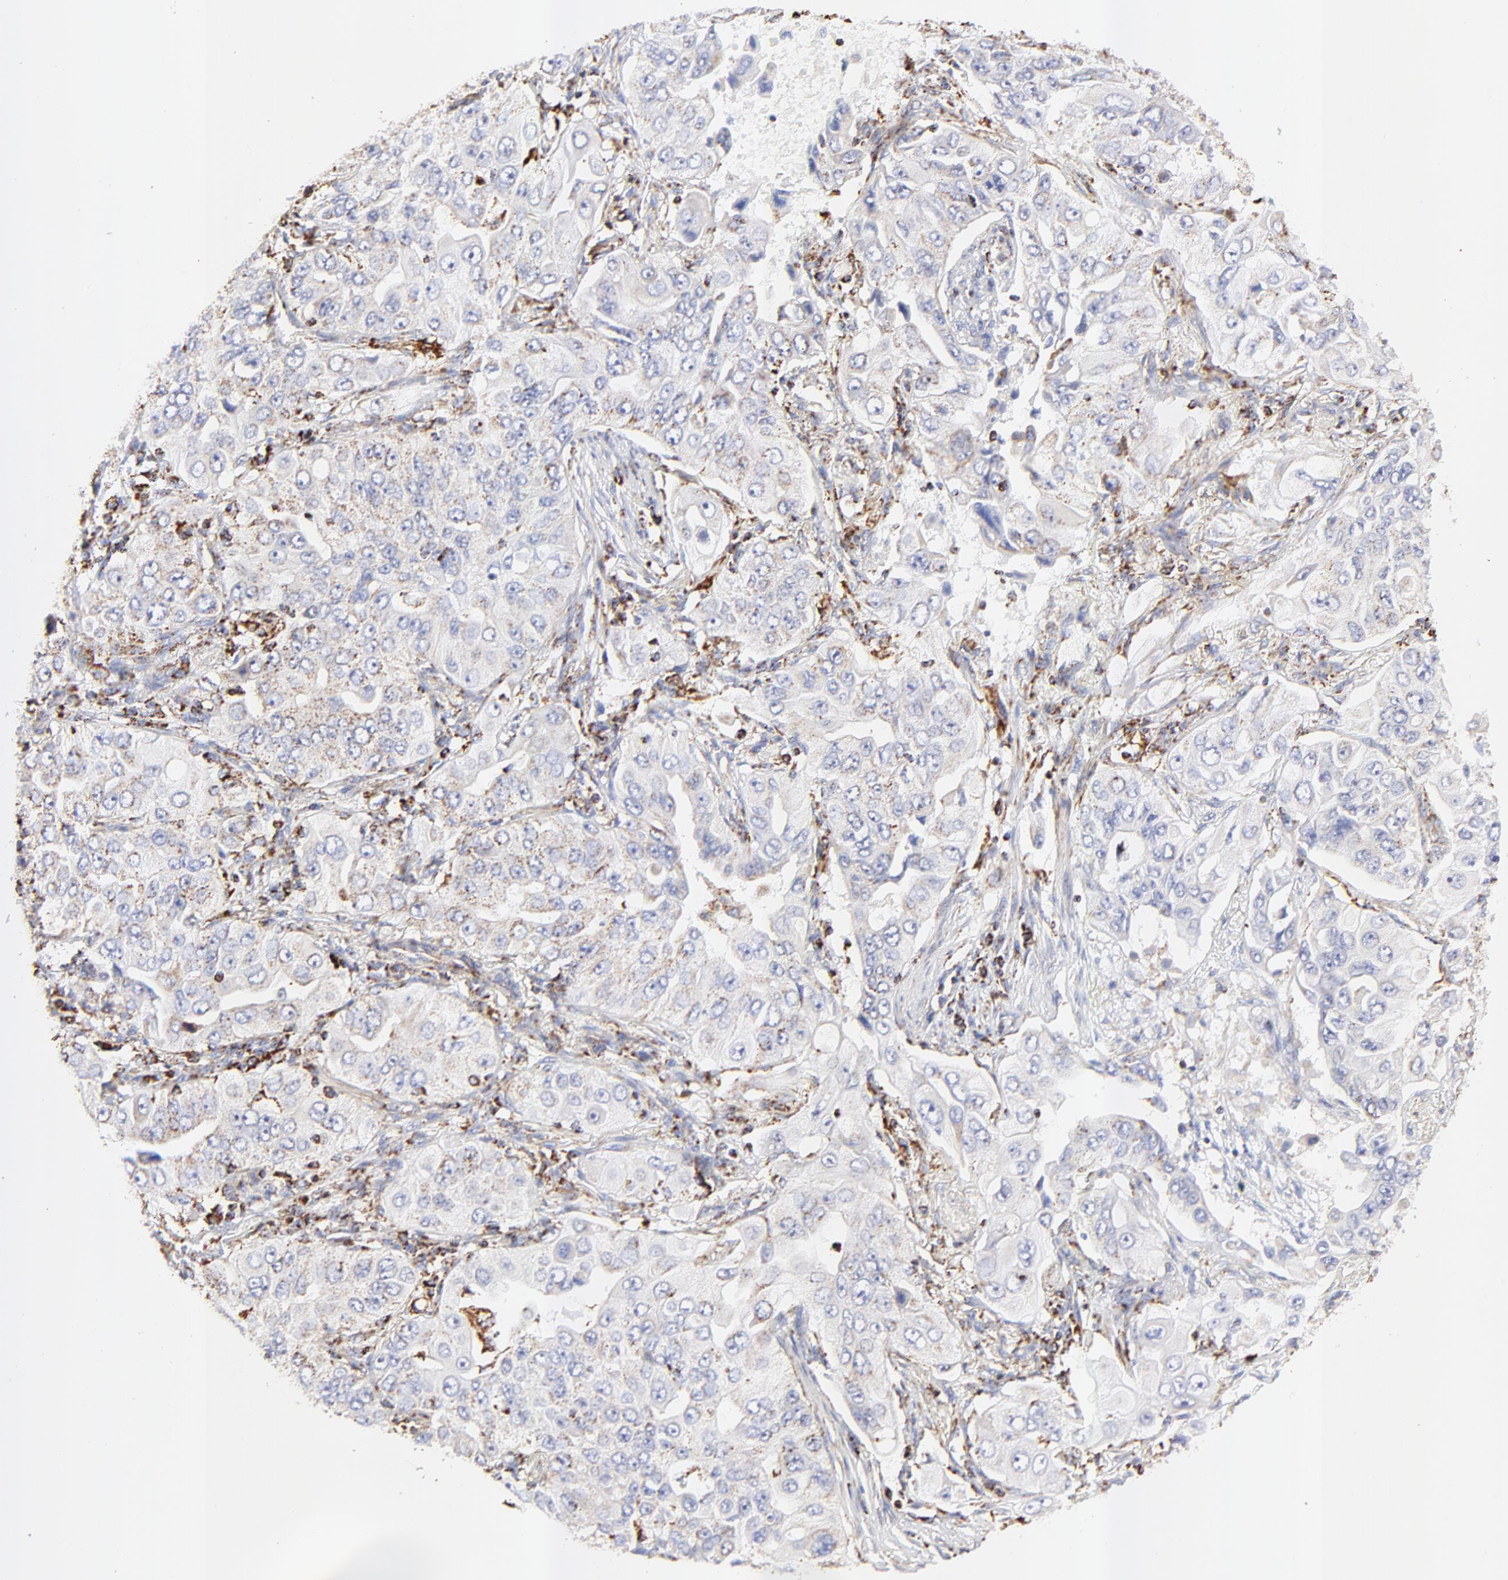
{"staining": {"intensity": "weak", "quantity": "25%-75%", "location": "cytoplasmic/membranous"}, "tissue": "lung cancer", "cell_type": "Tumor cells", "image_type": "cancer", "snomed": [{"axis": "morphology", "description": "Adenocarcinoma, NOS"}, {"axis": "topography", "description": "Lung"}], "caption": "A micrograph of lung adenocarcinoma stained for a protein reveals weak cytoplasmic/membranous brown staining in tumor cells.", "gene": "COX4I1", "patient": {"sex": "male", "age": 84}}